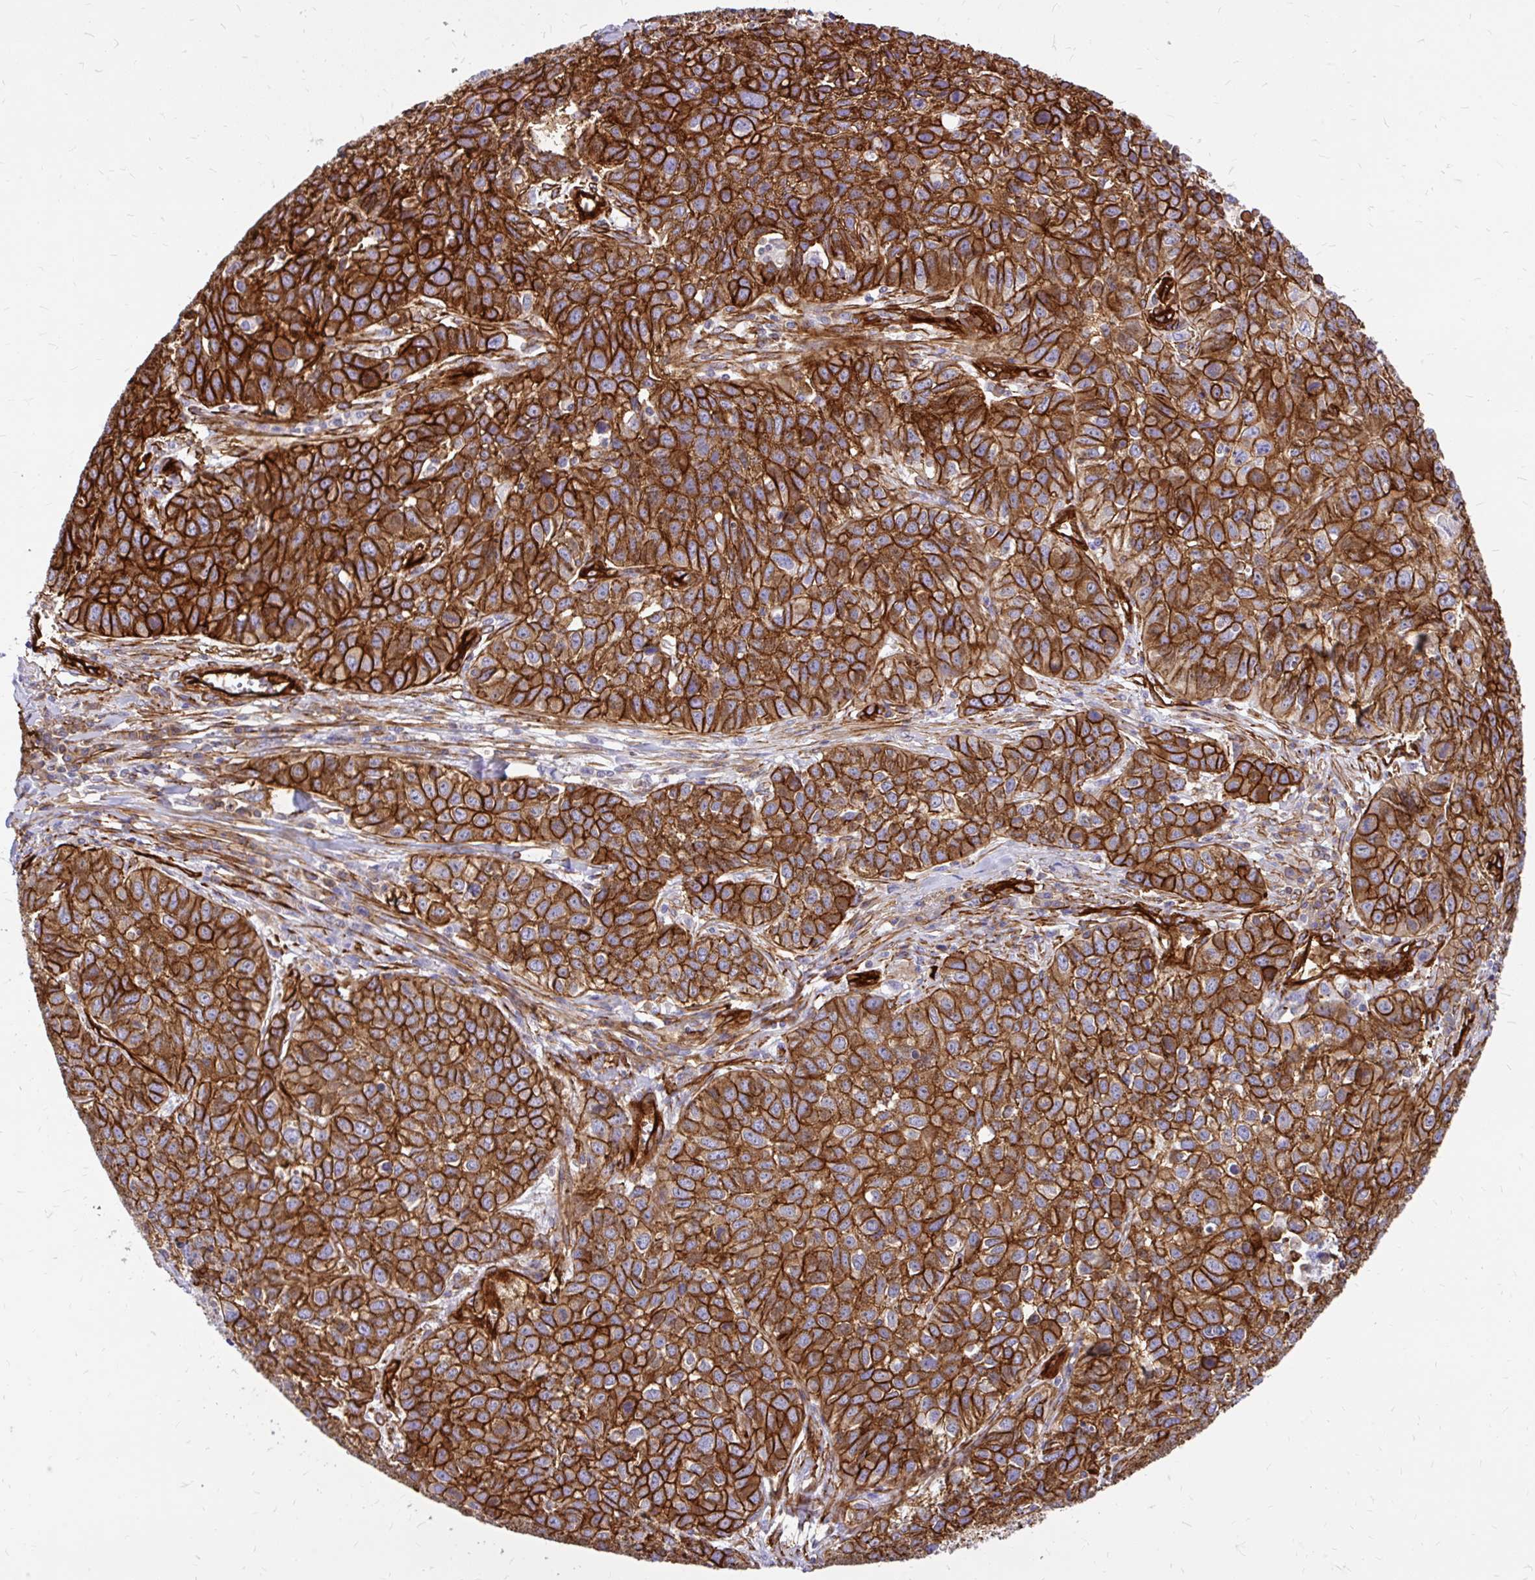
{"staining": {"intensity": "strong", "quantity": ">75%", "location": "cytoplasmic/membranous"}, "tissue": "lung cancer", "cell_type": "Tumor cells", "image_type": "cancer", "snomed": [{"axis": "morphology", "description": "Squamous cell carcinoma, NOS"}, {"axis": "topography", "description": "Lung"}], "caption": "DAB (3,3'-diaminobenzidine) immunohistochemical staining of squamous cell carcinoma (lung) reveals strong cytoplasmic/membranous protein staining in about >75% of tumor cells.", "gene": "MAP1LC3B", "patient": {"sex": "male", "age": 76}}